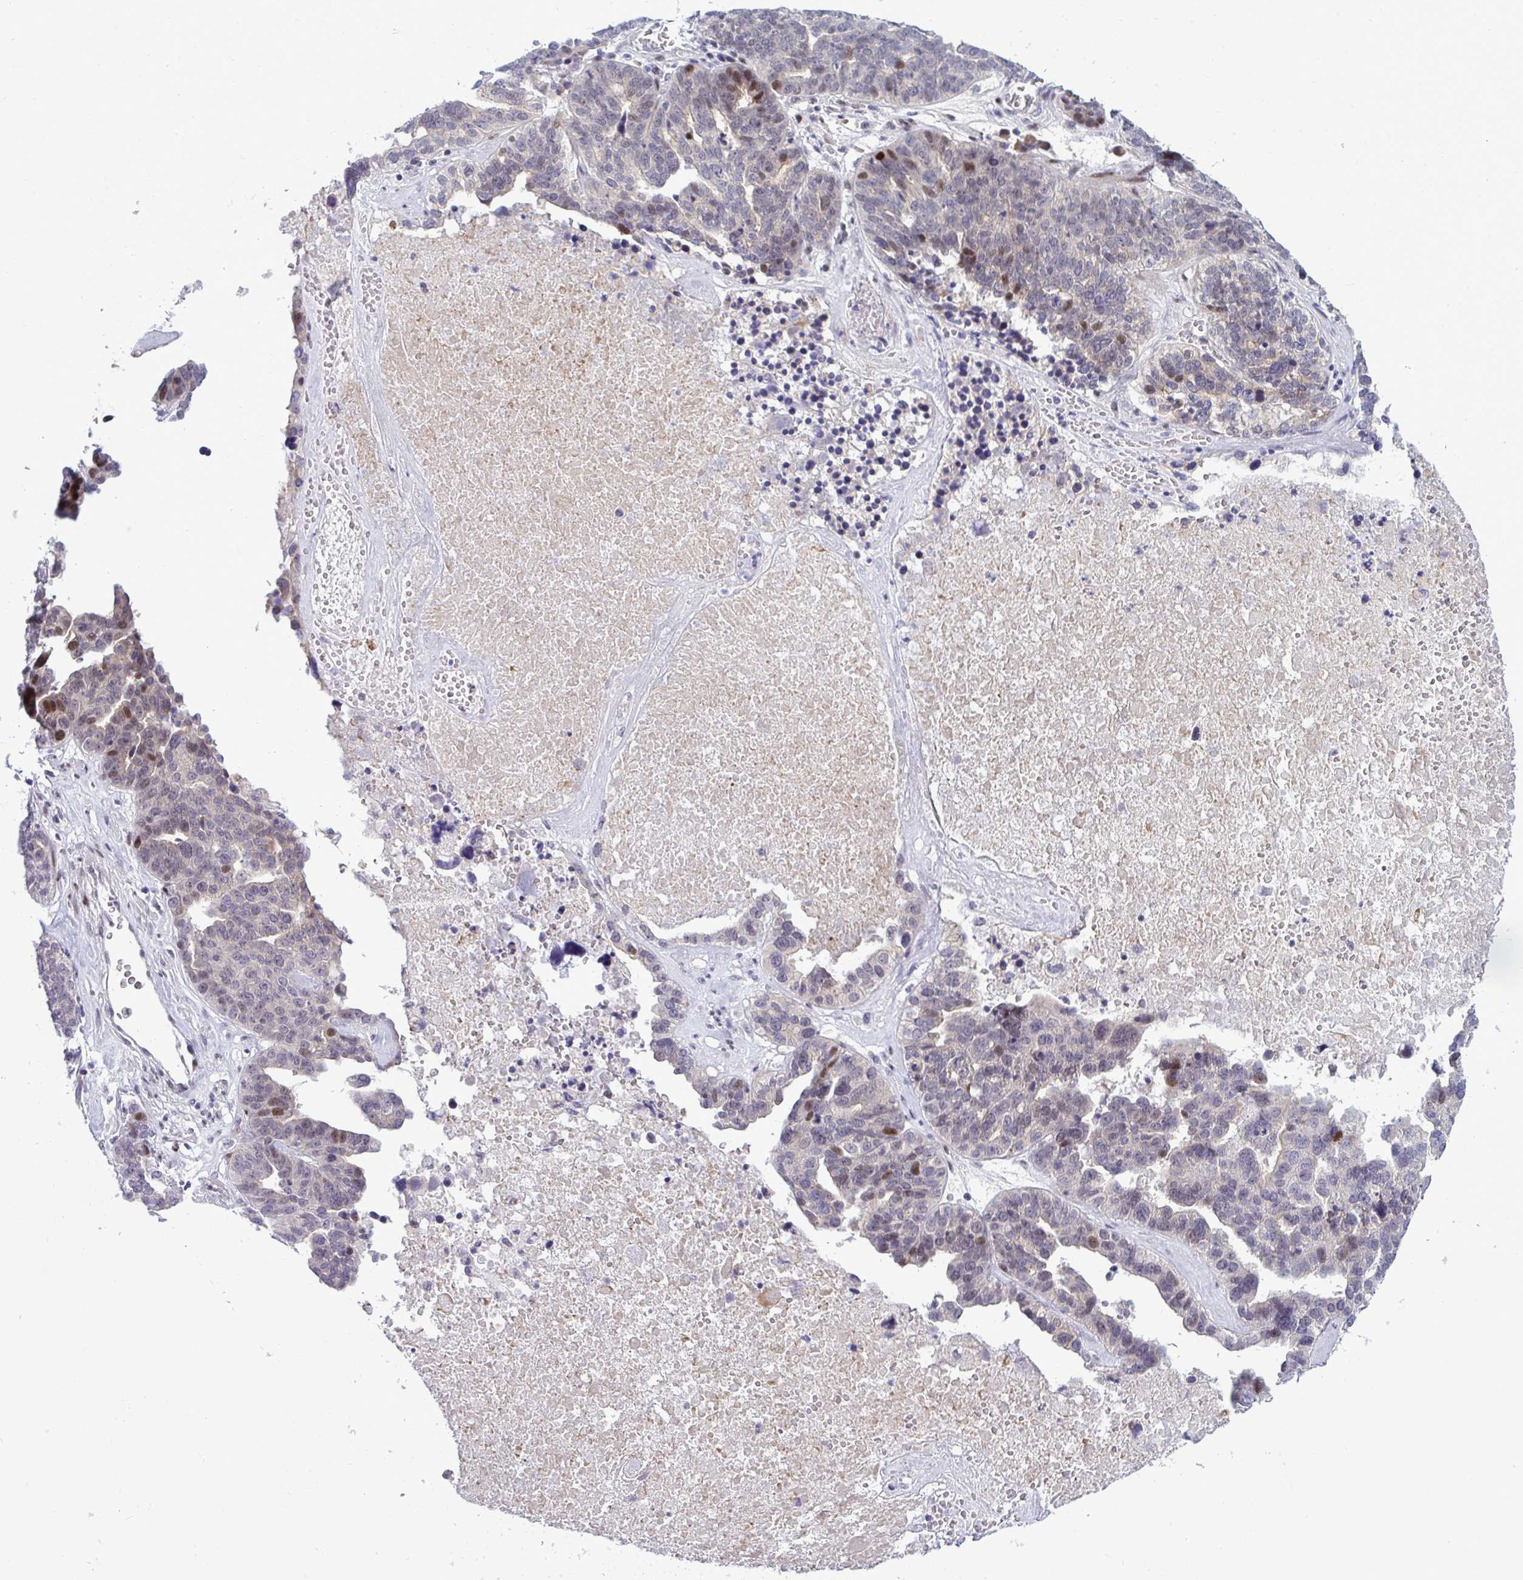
{"staining": {"intensity": "moderate", "quantity": "<25%", "location": "nuclear"}, "tissue": "ovarian cancer", "cell_type": "Tumor cells", "image_type": "cancer", "snomed": [{"axis": "morphology", "description": "Cystadenocarcinoma, serous, NOS"}, {"axis": "topography", "description": "Ovary"}], "caption": "Approximately <25% of tumor cells in ovarian serous cystadenocarcinoma demonstrate moderate nuclear protein staining as visualized by brown immunohistochemical staining.", "gene": "TAB1", "patient": {"sex": "female", "age": 59}}